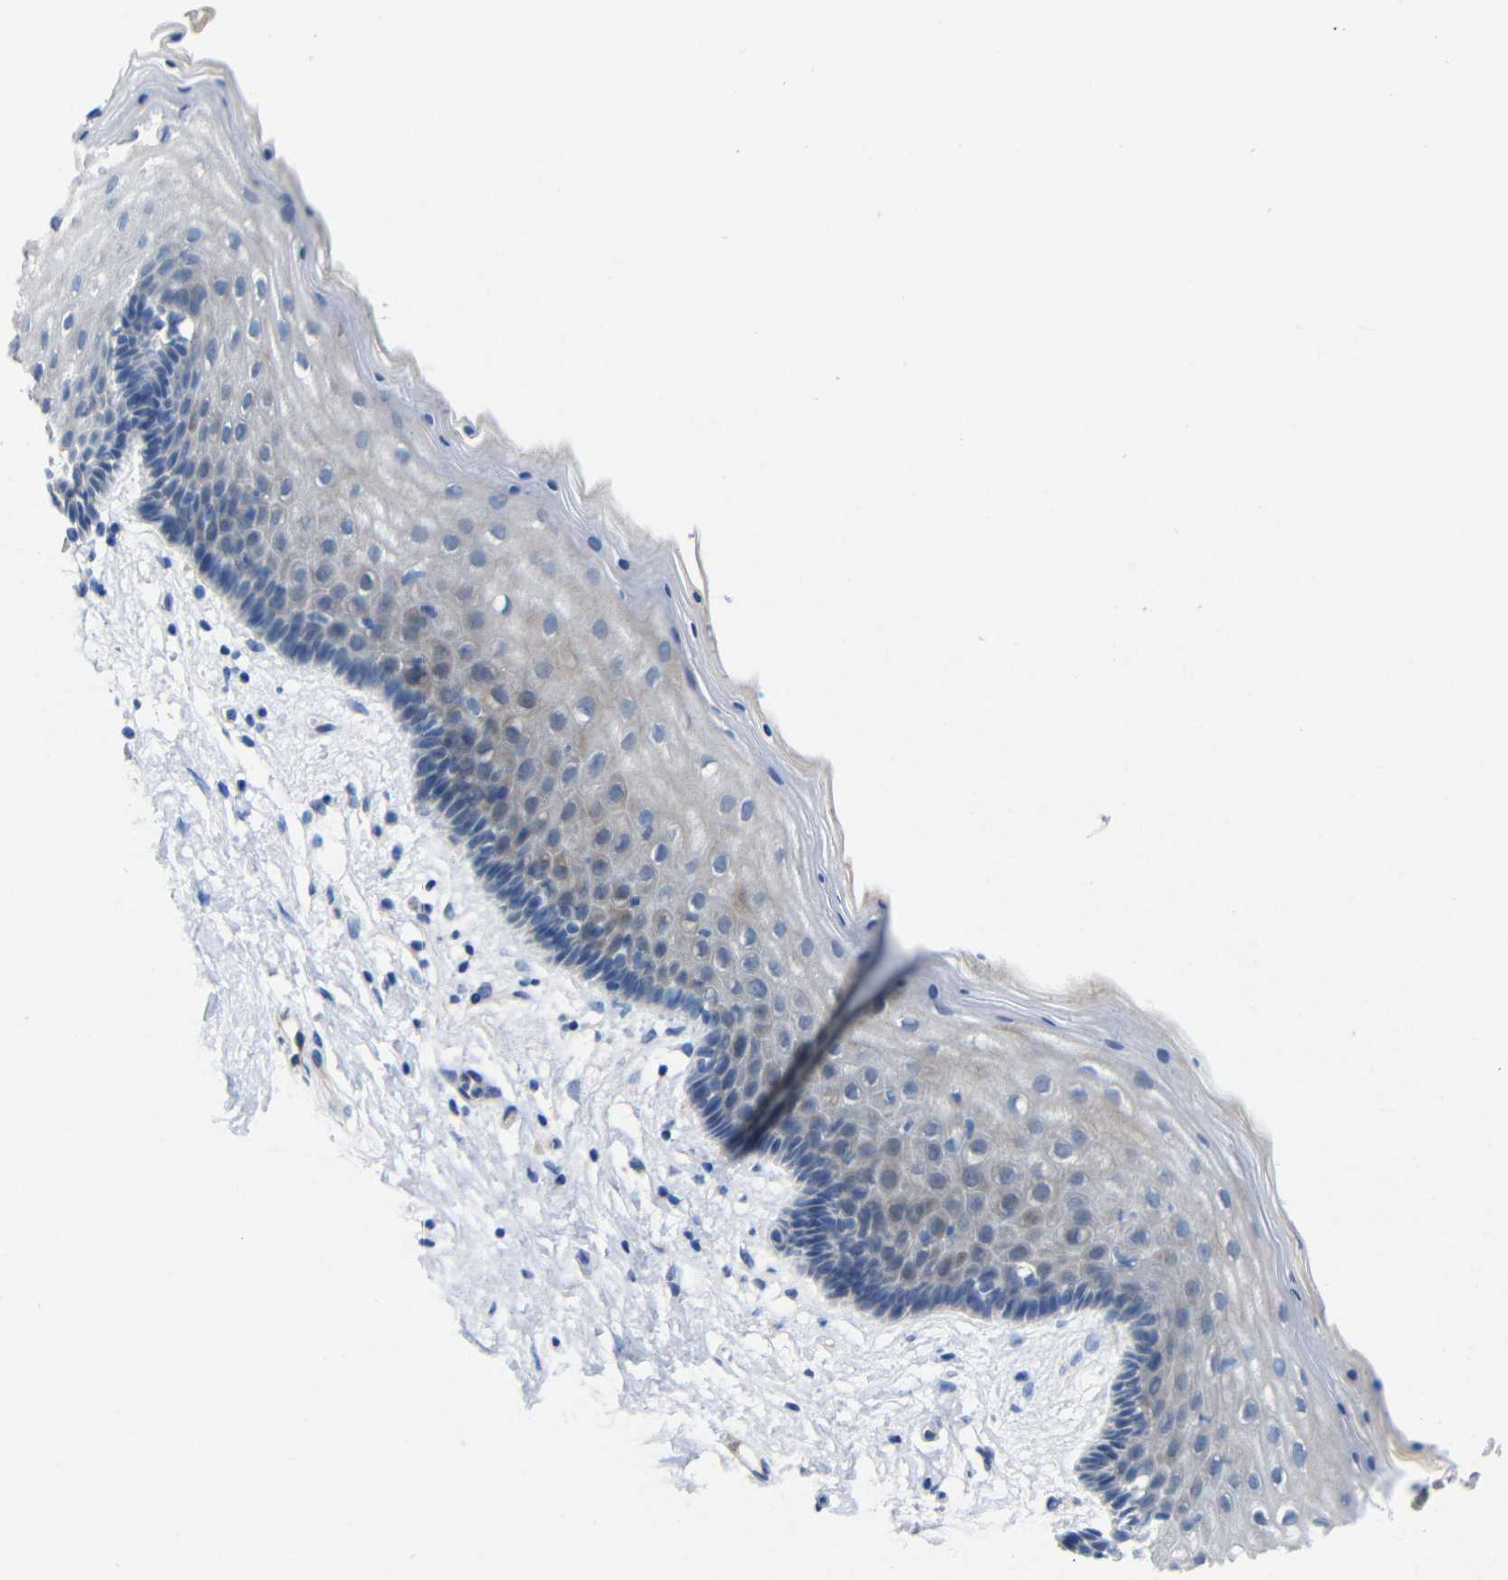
{"staining": {"intensity": "weak", "quantity": "<25%", "location": "cytoplasmic/membranous"}, "tissue": "vagina", "cell_type": "Squamous epithelial cells", "image_type": "normal", "snomed": [{"axis": "morphology", "description": "Normal tissue, NOS"}, {"axis": "topography", "description": "Vagina"}], "caption": "Vagina stained for a protein using immunohistochemistry reveals no positivity squamous epithelial cells.", "gene": "TBC1D32", "patient": {"sex": "female", "age": 44}}